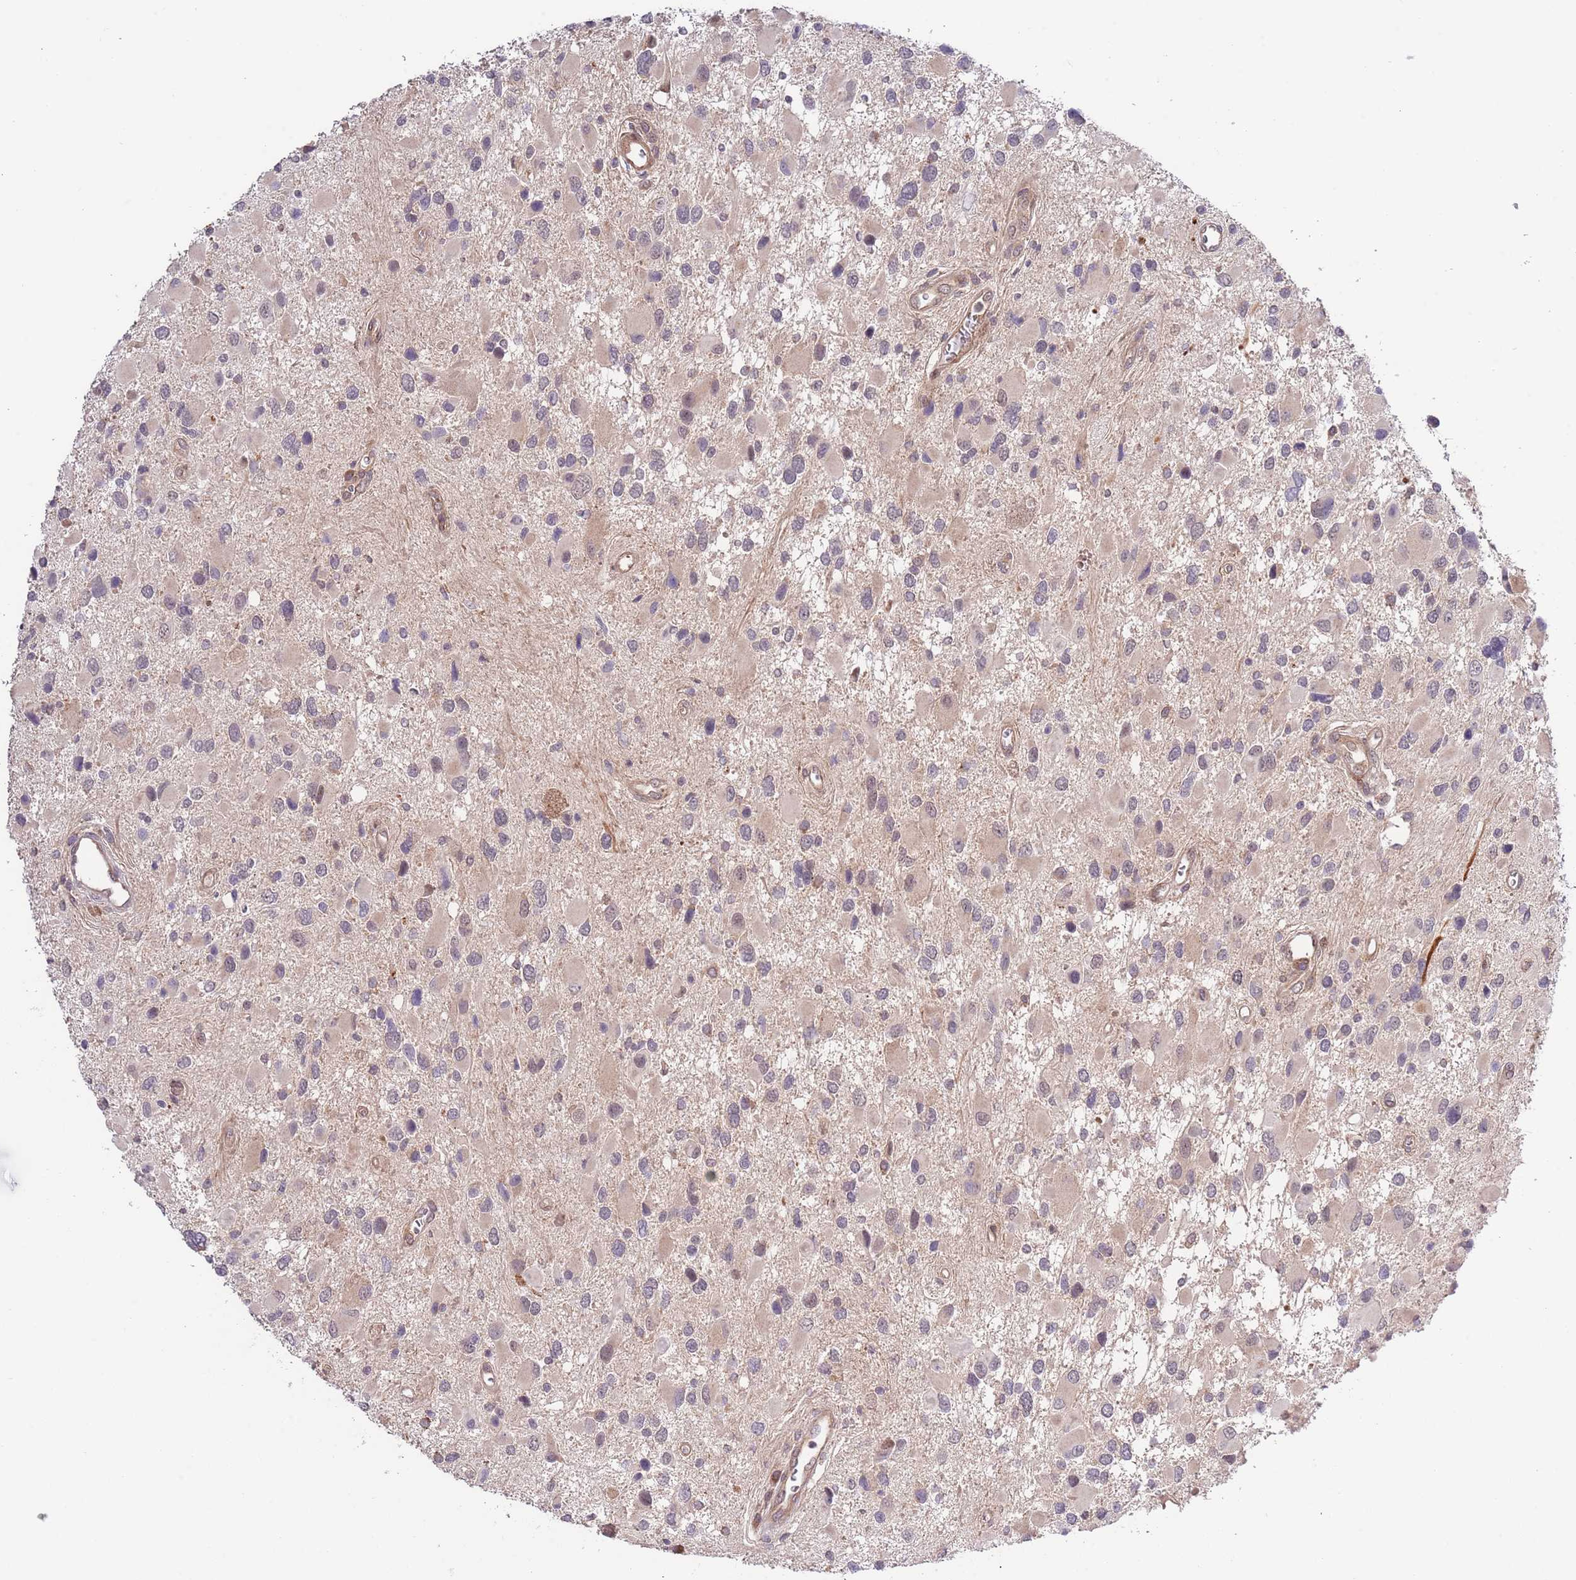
{"staining": {"intensity": "weak", "quantity": "<25%", "location": "nuclear"}, "tissue": "glioma", "cell_type": "Tumor cells", "image_type": "cancer", "snomed": [{"axis": "morphology", "description": "Glioma, malignant, High grade"}, {"axis": "topography", "description": "Brain"}], "caption": "Immunohistochemistry (IHC) of glioma shows no positivity in tumor cells. Nuclei are stained in blue.", "gene": "PRR16", "patient": {"sex": "male", "age": 53}}